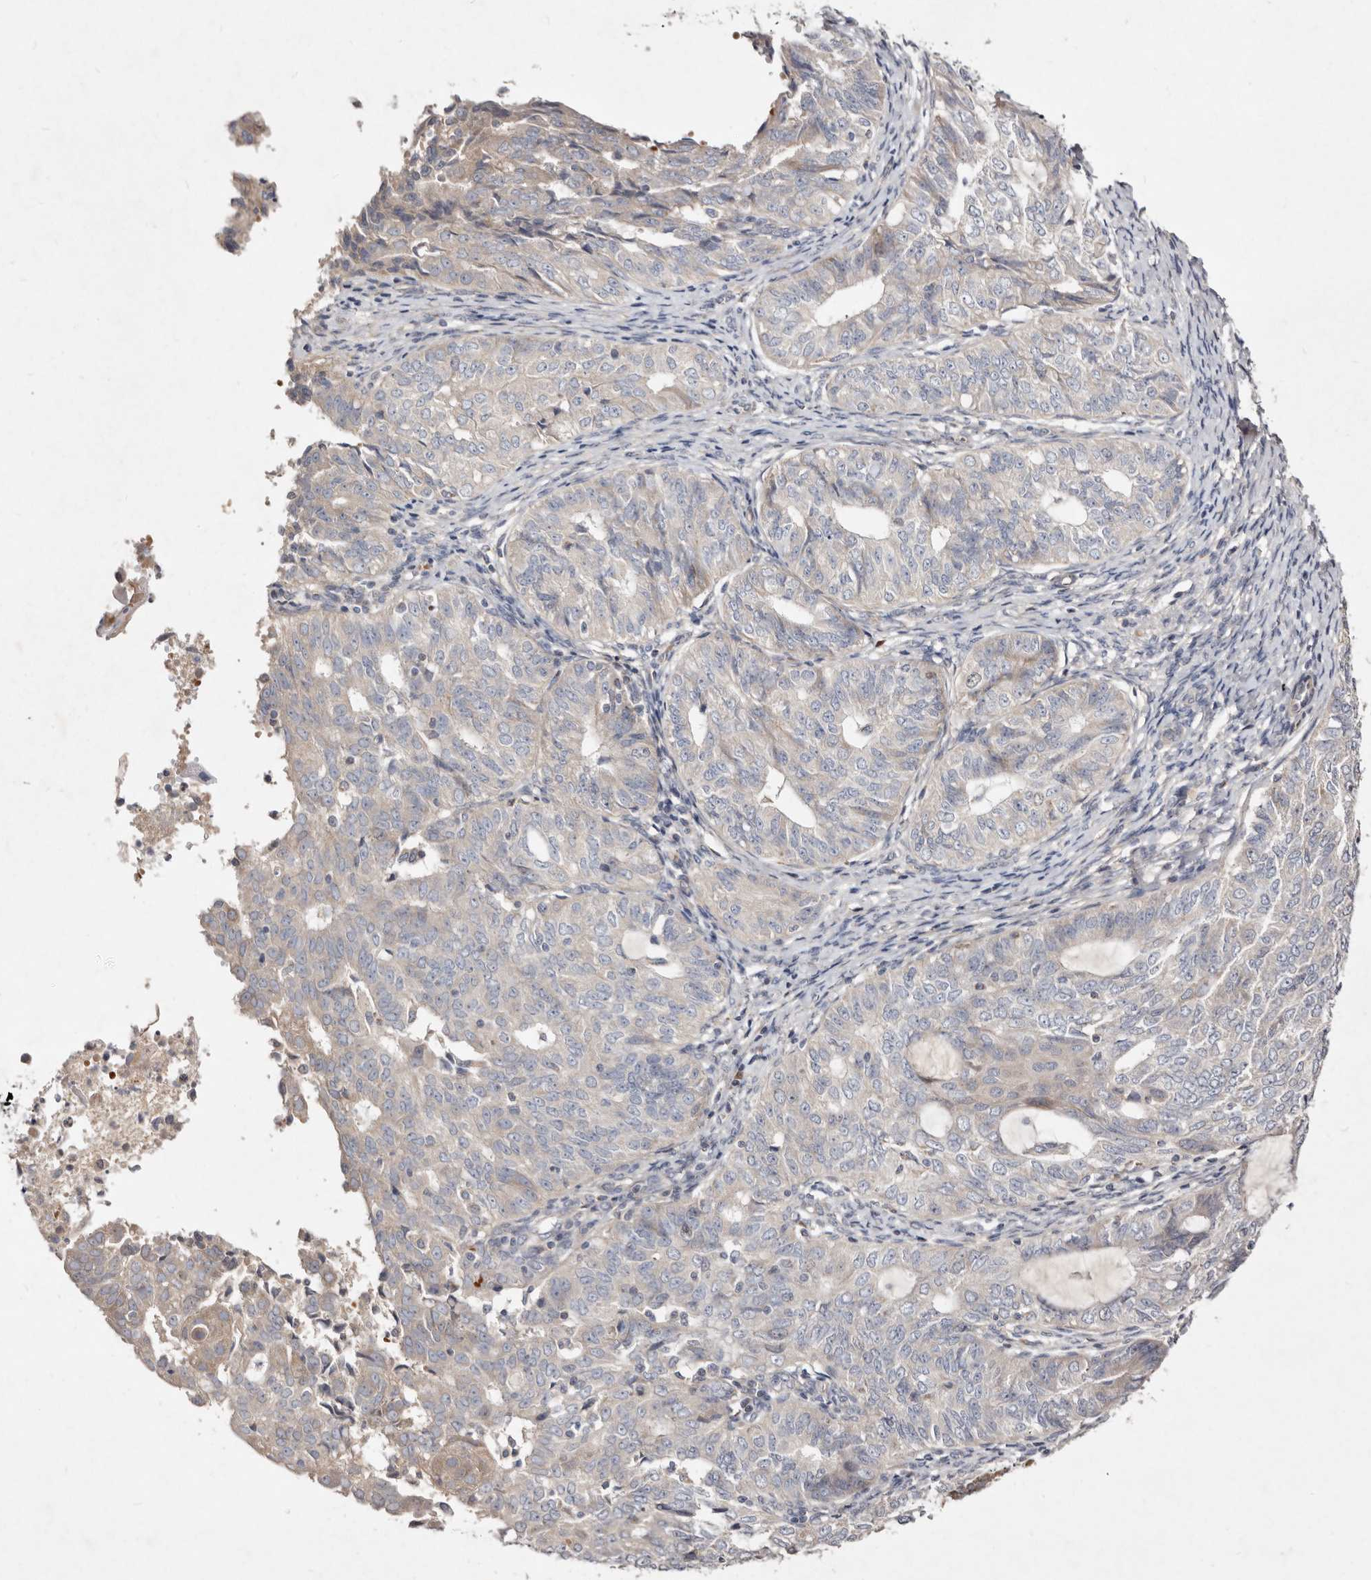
{"staining": {"intensity": "negative", "quantity": "none", "location": "none"}, "tissue": "endometrial cancer", "cell_type": "Tumor cells", "image_type": "cancer", "snomed": [{"axis": "morphology", "description": "Adenocarcinoma, NOS"}, {"axis": "topography", "description": "Endometrium"}], "caption": "An immunohistochemistry photomicrograph of adenocarcinoma (endometrial) is shown. There is no staining in tumor cells of adenocarcinoma (endometrial). (IHC, brightfield microscopy, high magnification).", "gene": "SLC25A20", "patient": {"sex": "female", "age": 32}}